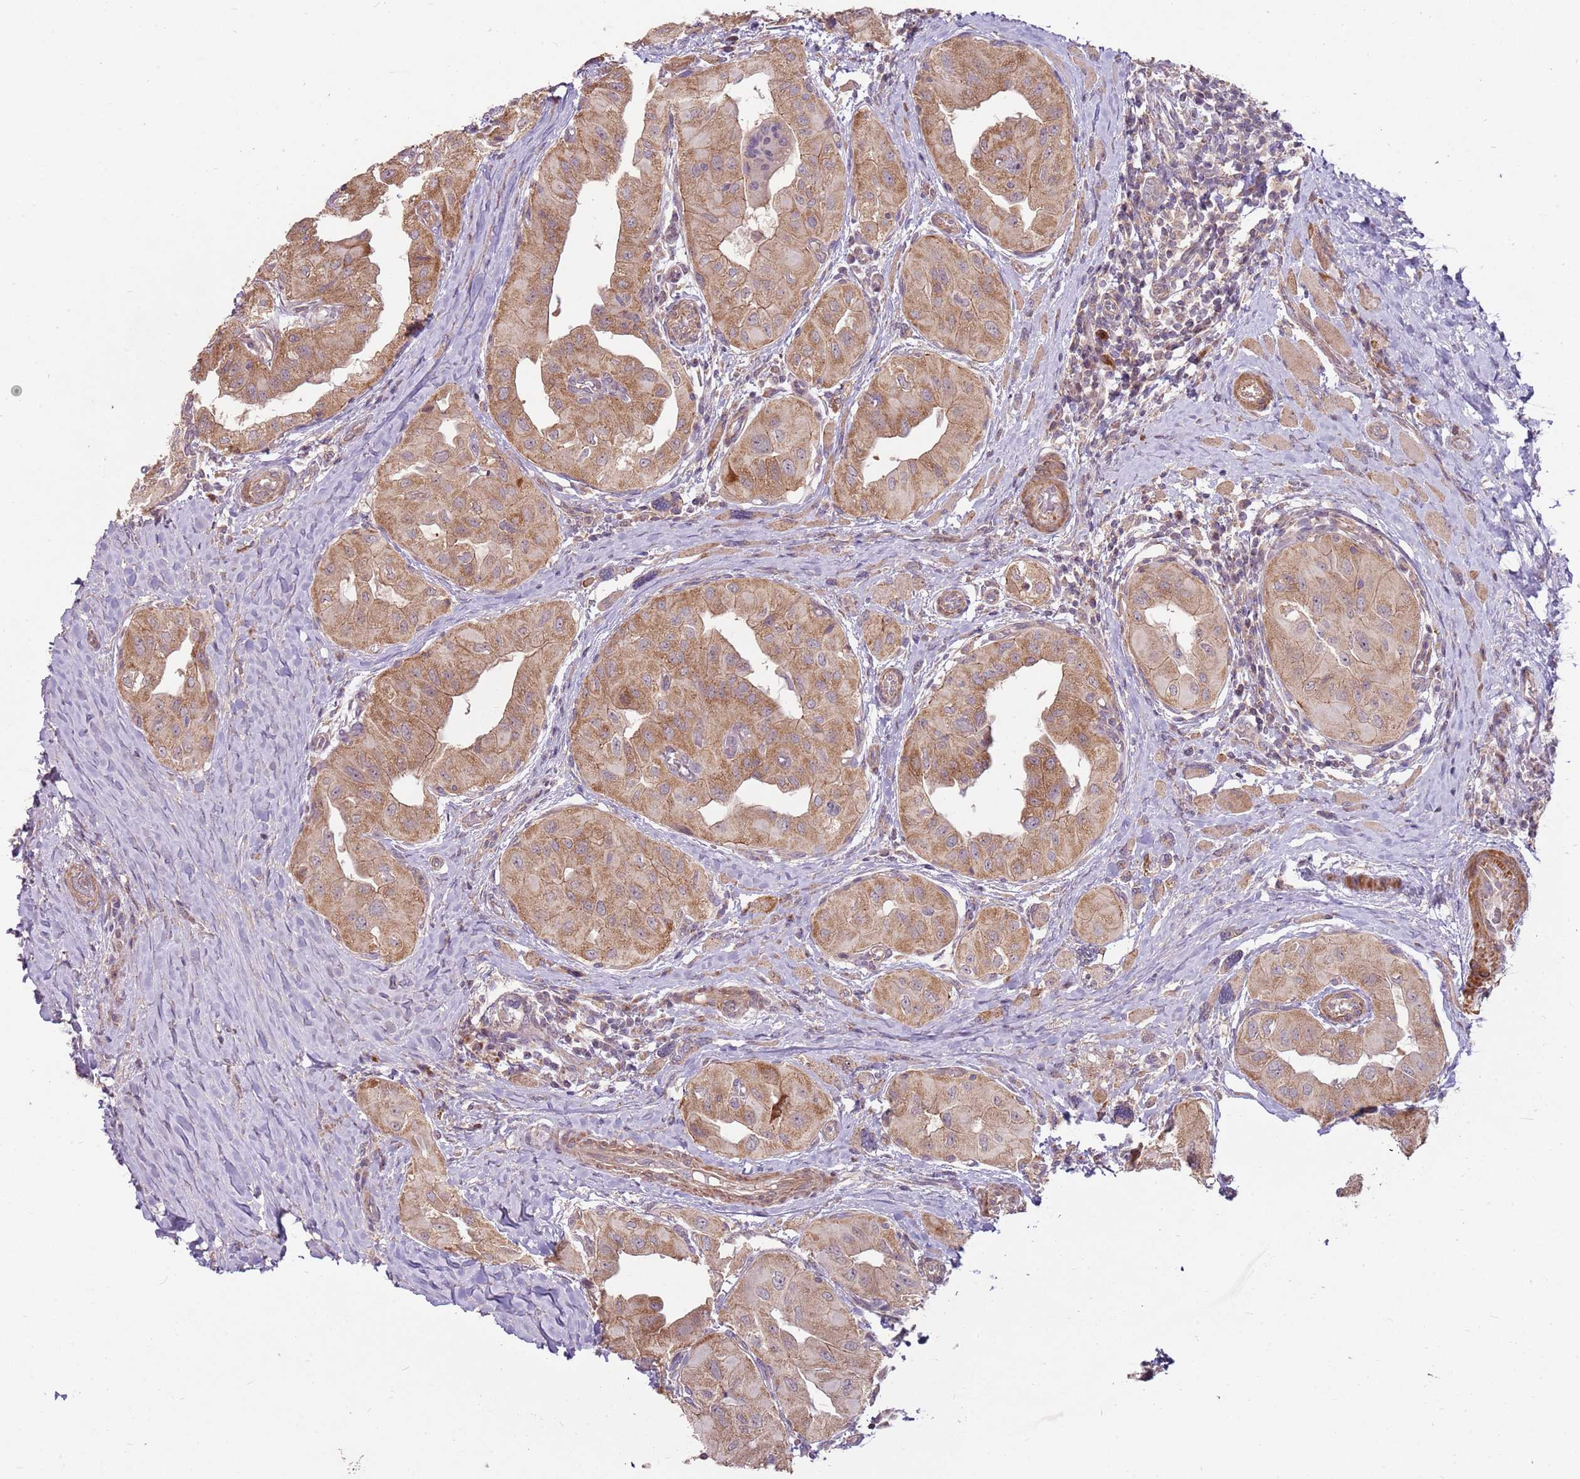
{"staining": {"intensity": "moderate", "quantity": ">75%", "location": "cytoplasmic/membranous"}, "tissue": "thyroid cancer", "cell_type": "Tumor cells", "image_type": "cancer", "snomed": [{"axis": "morphology", "description": "Papillary adenocarcinoma, NOS"}, {"axis": "topography", "description": "Thyroid gland"}], "caption": "IHC (DAB) staining of thyroid cancer (papillary adenocarcinoma) demonstrates moderate cytoplasmic/membranous protein expression in about >75% of tumor cells.", "gene": "SPATA31D1", "patient": {"sex": "female", "age": 59}}